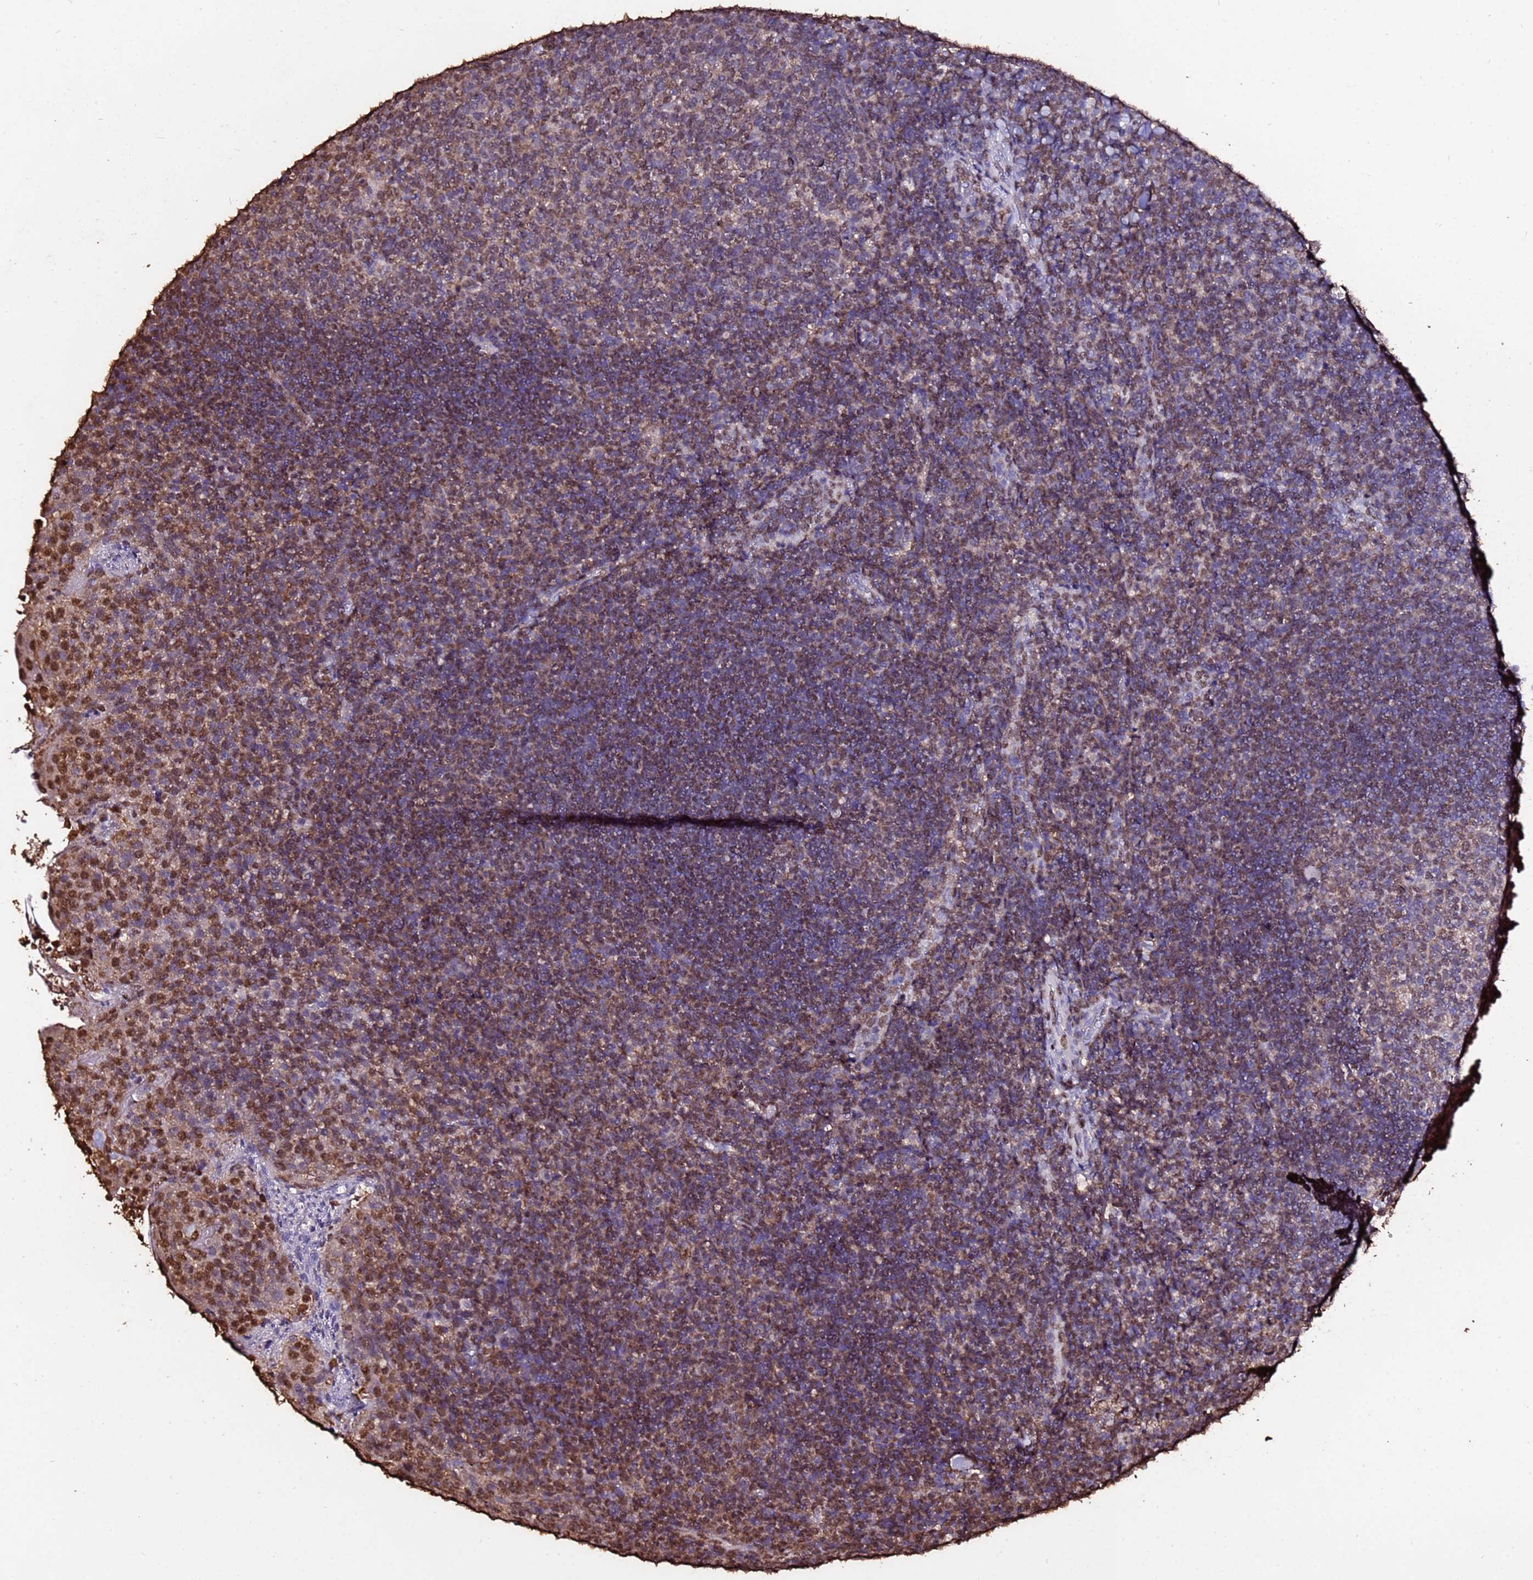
{"staining": {"intensity": "moderate", "quantity": "25%-75%", "location": "cytoplasmic/membranous,nuclear"}, "tissue": "tonsil", "cell_type": "Germinal center cells", "image_type": "normal", "snomed": [{"axis": "morphology", "description": "Normal tissue, NOS"}, {"axis": "topography", "description": "Tonsil"}], "caption": "A medium amount of moderate cytoplasmic/membranous,nuclear positivity is appreciated in approximately 25%-75% of germinal center cells in unremarkable tonsil.", "gene": "TRIP6", "patient": {"sex": "female", "age": 10}}